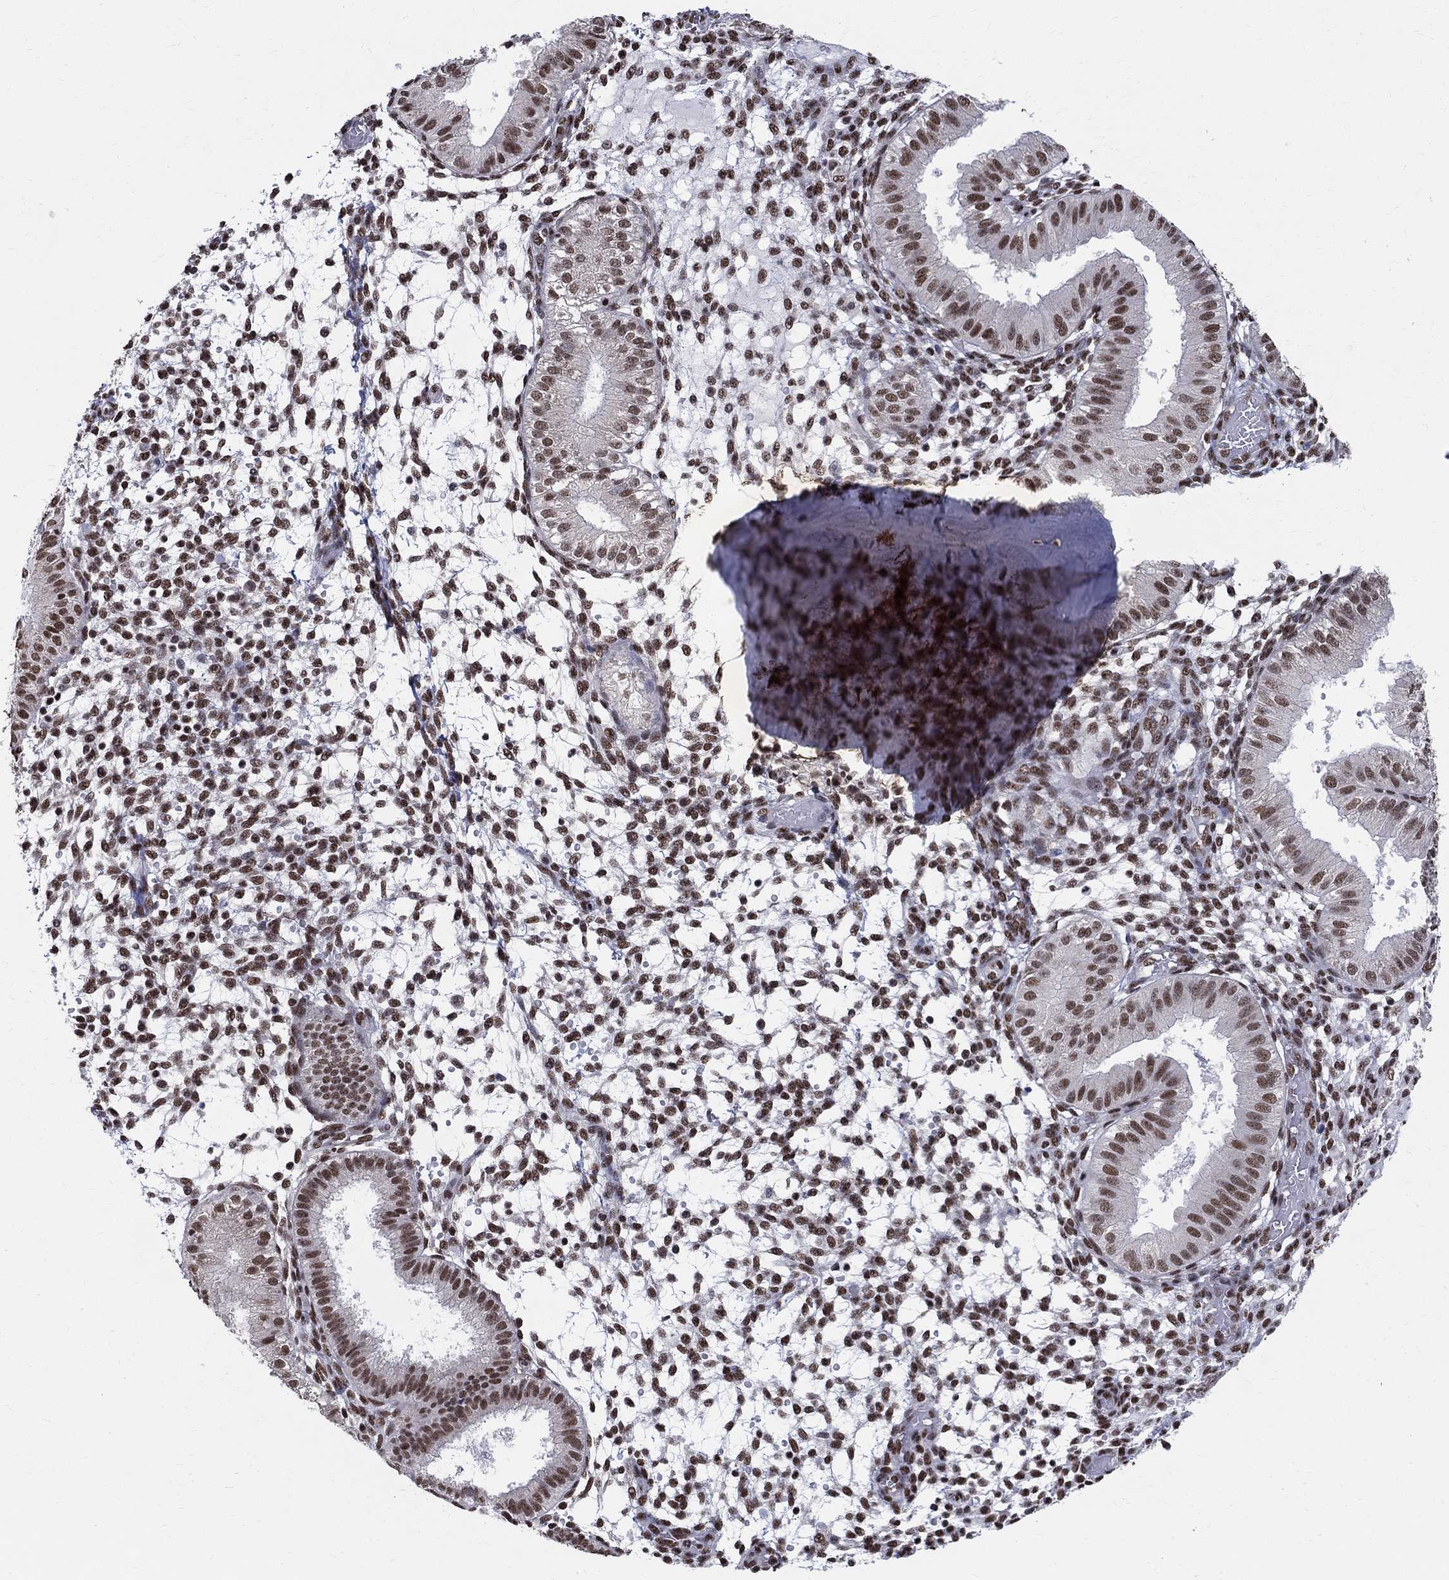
{"staining": {"intensity": "strong", "quantity": "25%-75%", "location": "nuclear"}, "tissue": "endometrium", "cell_type": "Cells in endometrial stroma", "image_type": "normal", "snomed": [{"axis": "morphology", "description": "Normal tissue, NOS"}, {"axis": "topography", "description": "Endometrium"}], "caption": "A high amount of strong nuclear expression is identified in about 25%-75% of cells in endometrial stroma in unremarkable endometrium.", "gene": "FBXO16", "patient": {"sex": "female", "age": 43}}